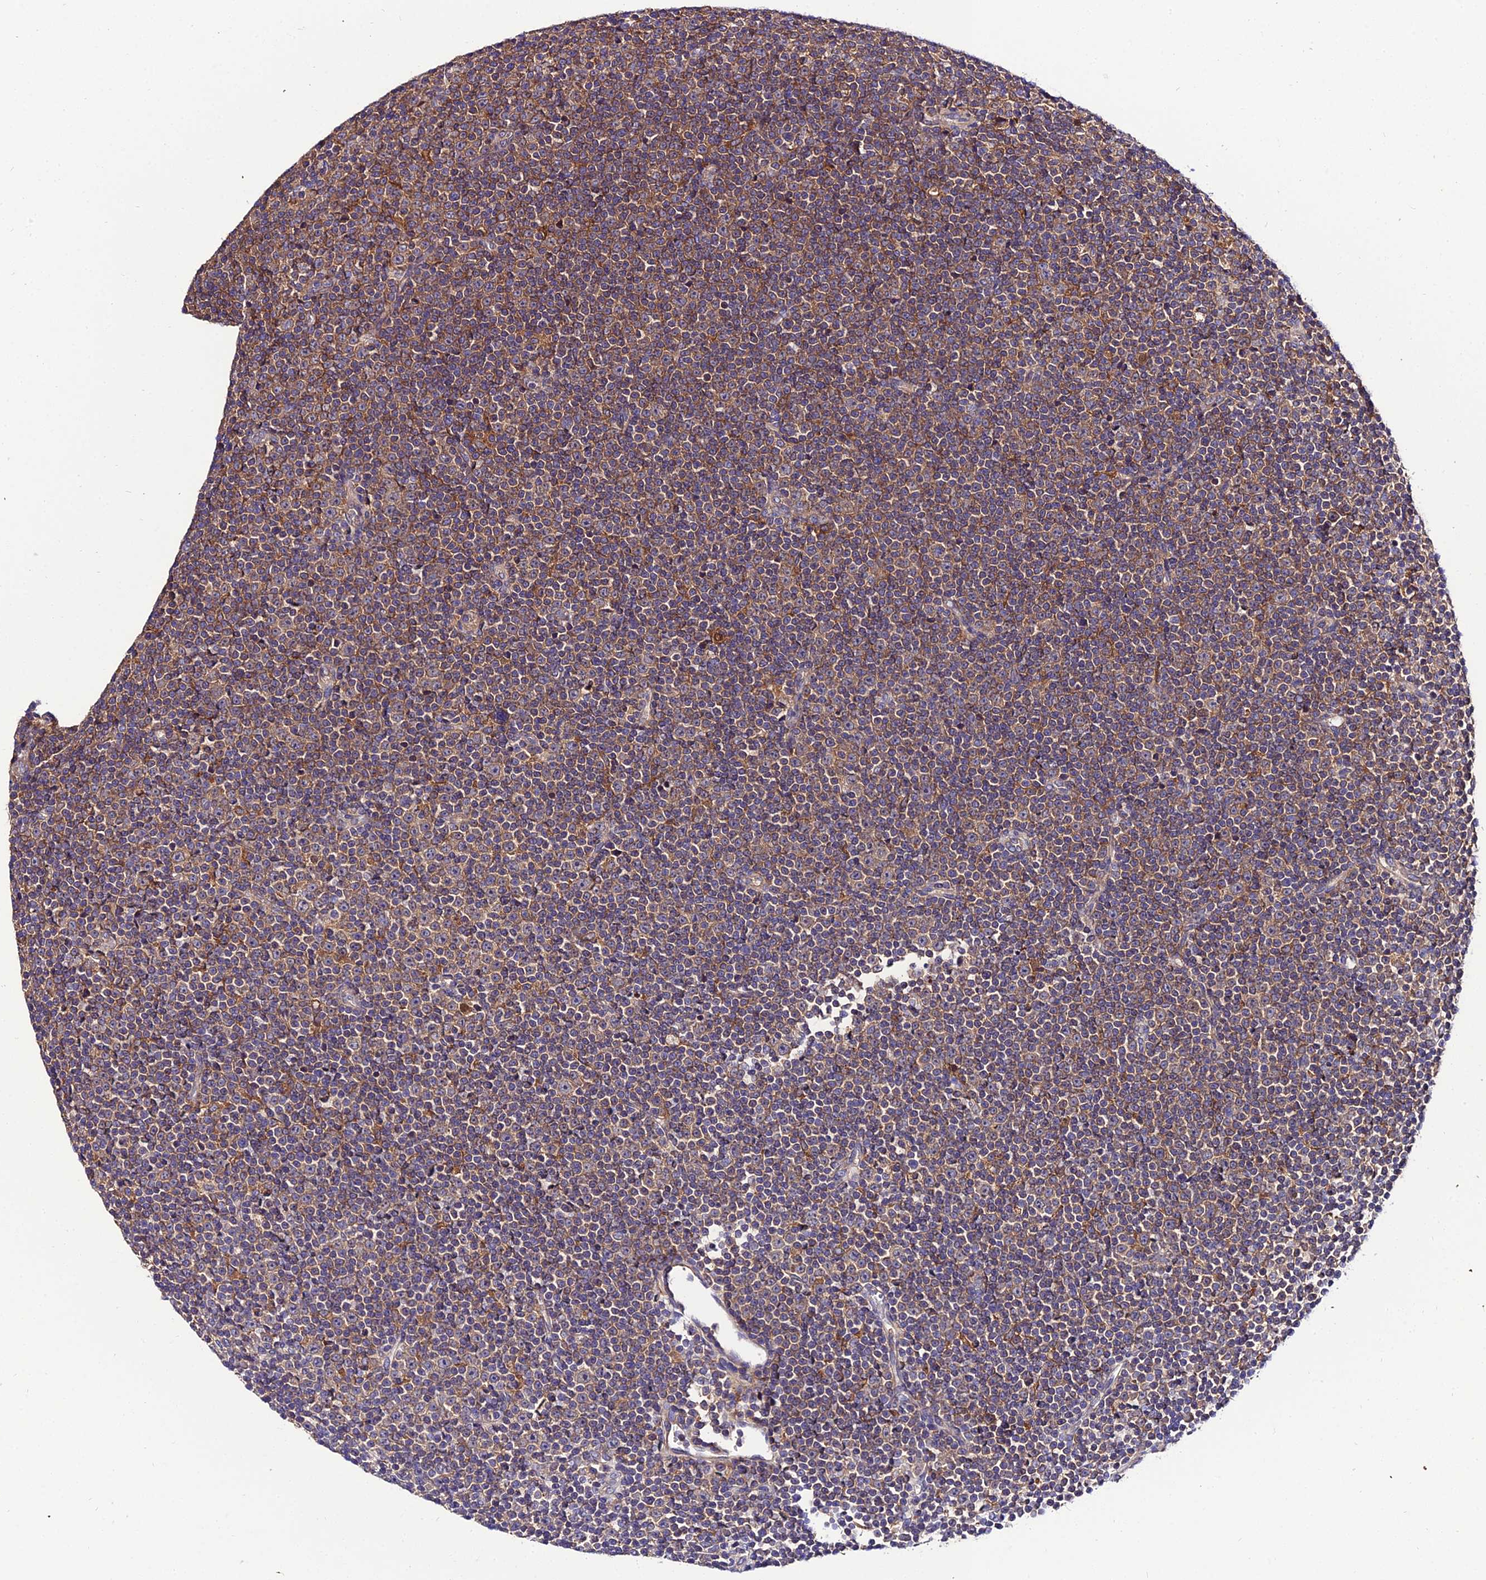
{"staining": {"intensity": "moderate", "quantity": "25%-75%", "location": "cytoplasmic/membranous"}, "tissue": "lymphoma", "cell_type": "Tumor cells", "image_type": "cancer", "snomed": [{"axis": "morphology", "description": "Malignant lymphoma, non-Hodgkin's type, Low grade"}, {"axis": "topography", "description": "Lymph node"}], "caption": "This is an image of immunohistochemistry staining of low-grade malignant lymphoma, non-Hodgkin's type, which shows moderate positivity in the cytoplasmic/membranous of tumor cells.", "gene": "C2orf69", "patient": {"sex": "female", "age": 67}}